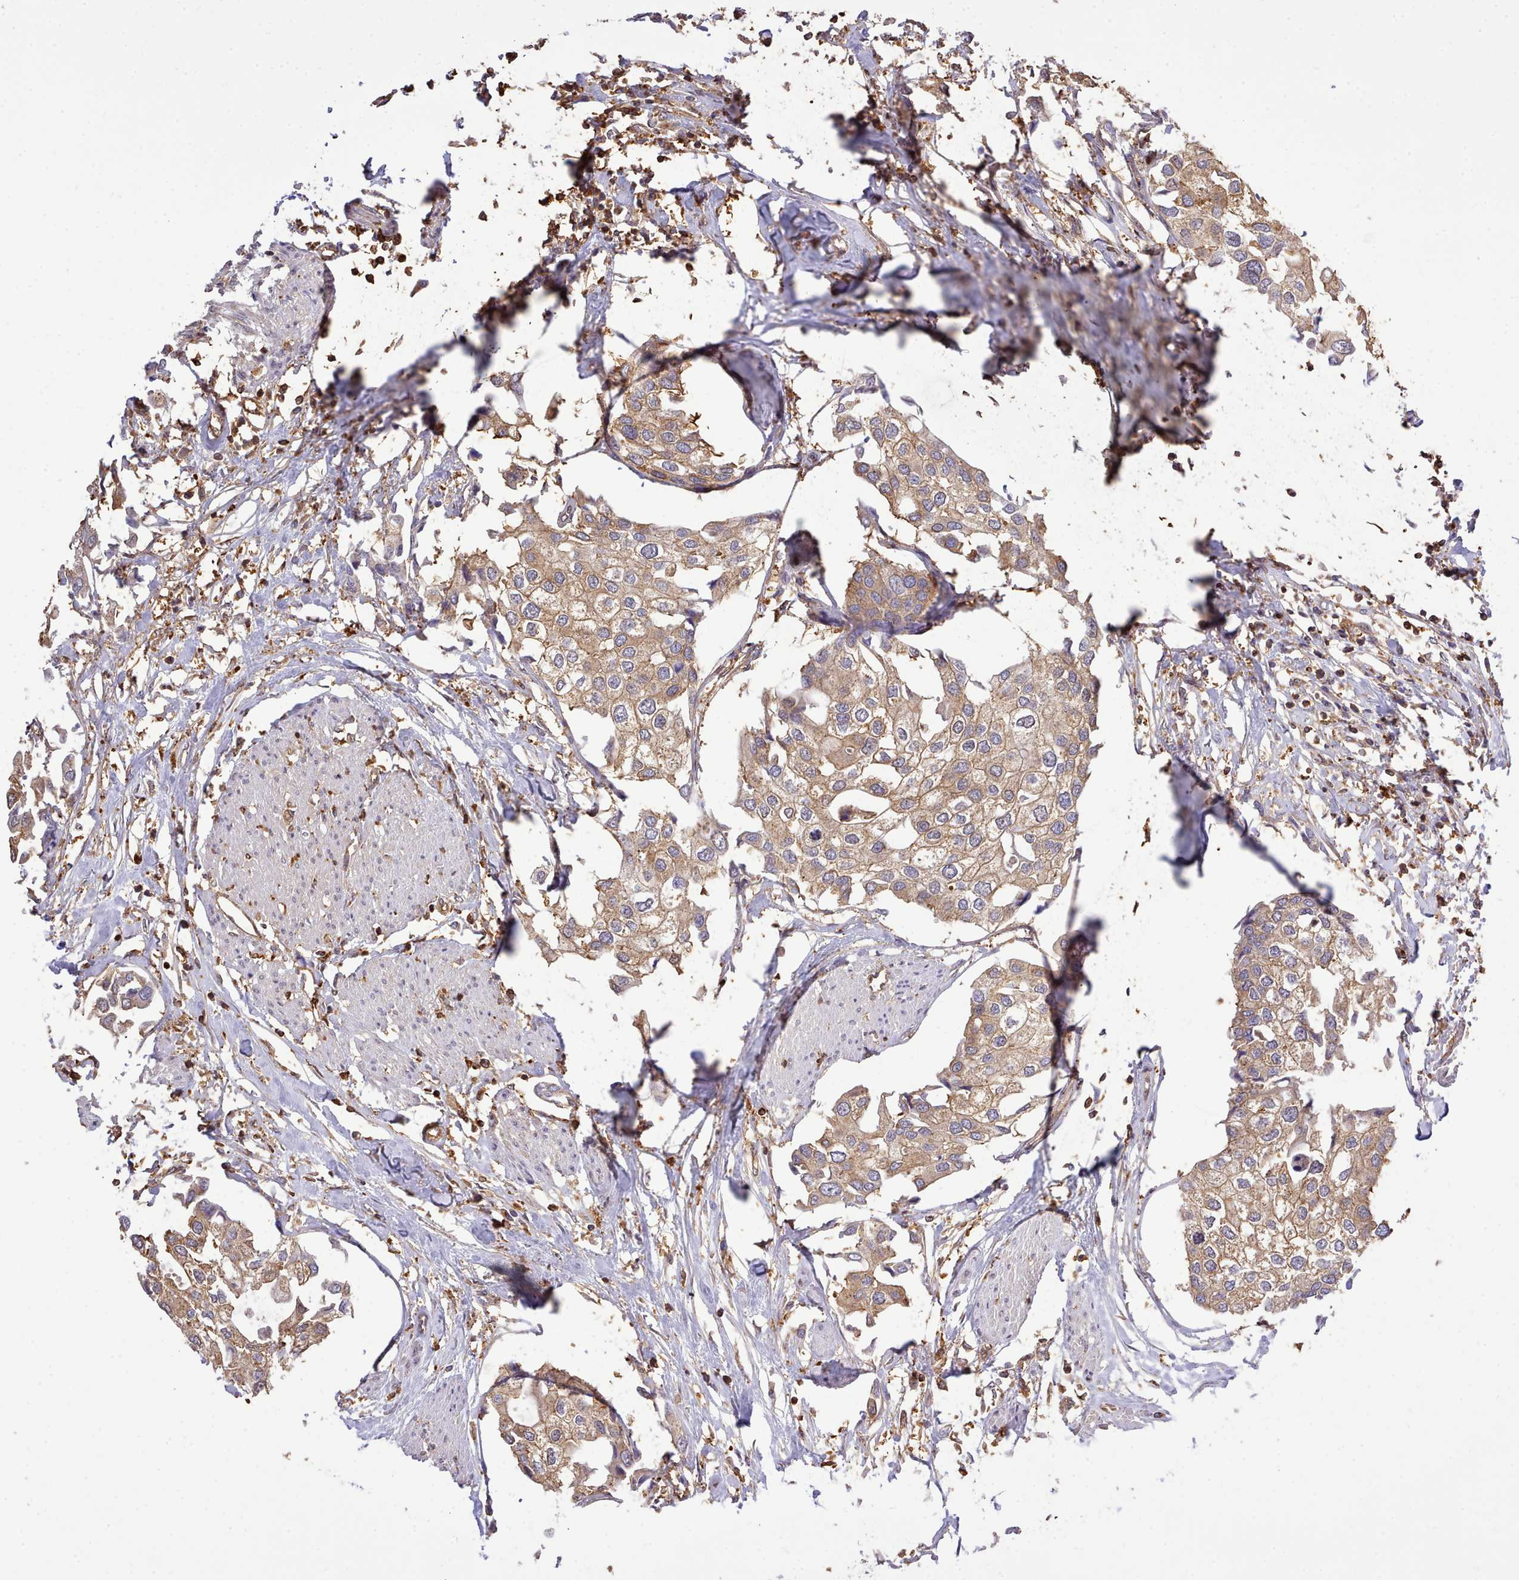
{"staining": {"intensity": "moderate", "quantity": ">75%", "location": "cytoplasmic/membranous"}, "tissue": "urothelial cancer", "cell_type": "Tumor cells", "image_type": "cancer", "snomed": [{"axis": "morphology", "description": "Urothelial carcinoma, High grade"}, {"axis": "topography", "description": "Urinary bladder"}], "caption": "The micrograph shows staining of high-grade urothelial carcinoma, revealing moderate cytoplasmic/membranous protein expression (brown color) within tumor cells. The protein of interest is shown in brown color, while the nuclei are stained blue.", "gene": "CAPZA1", "patient": {"sex": "male", "age": 64}}